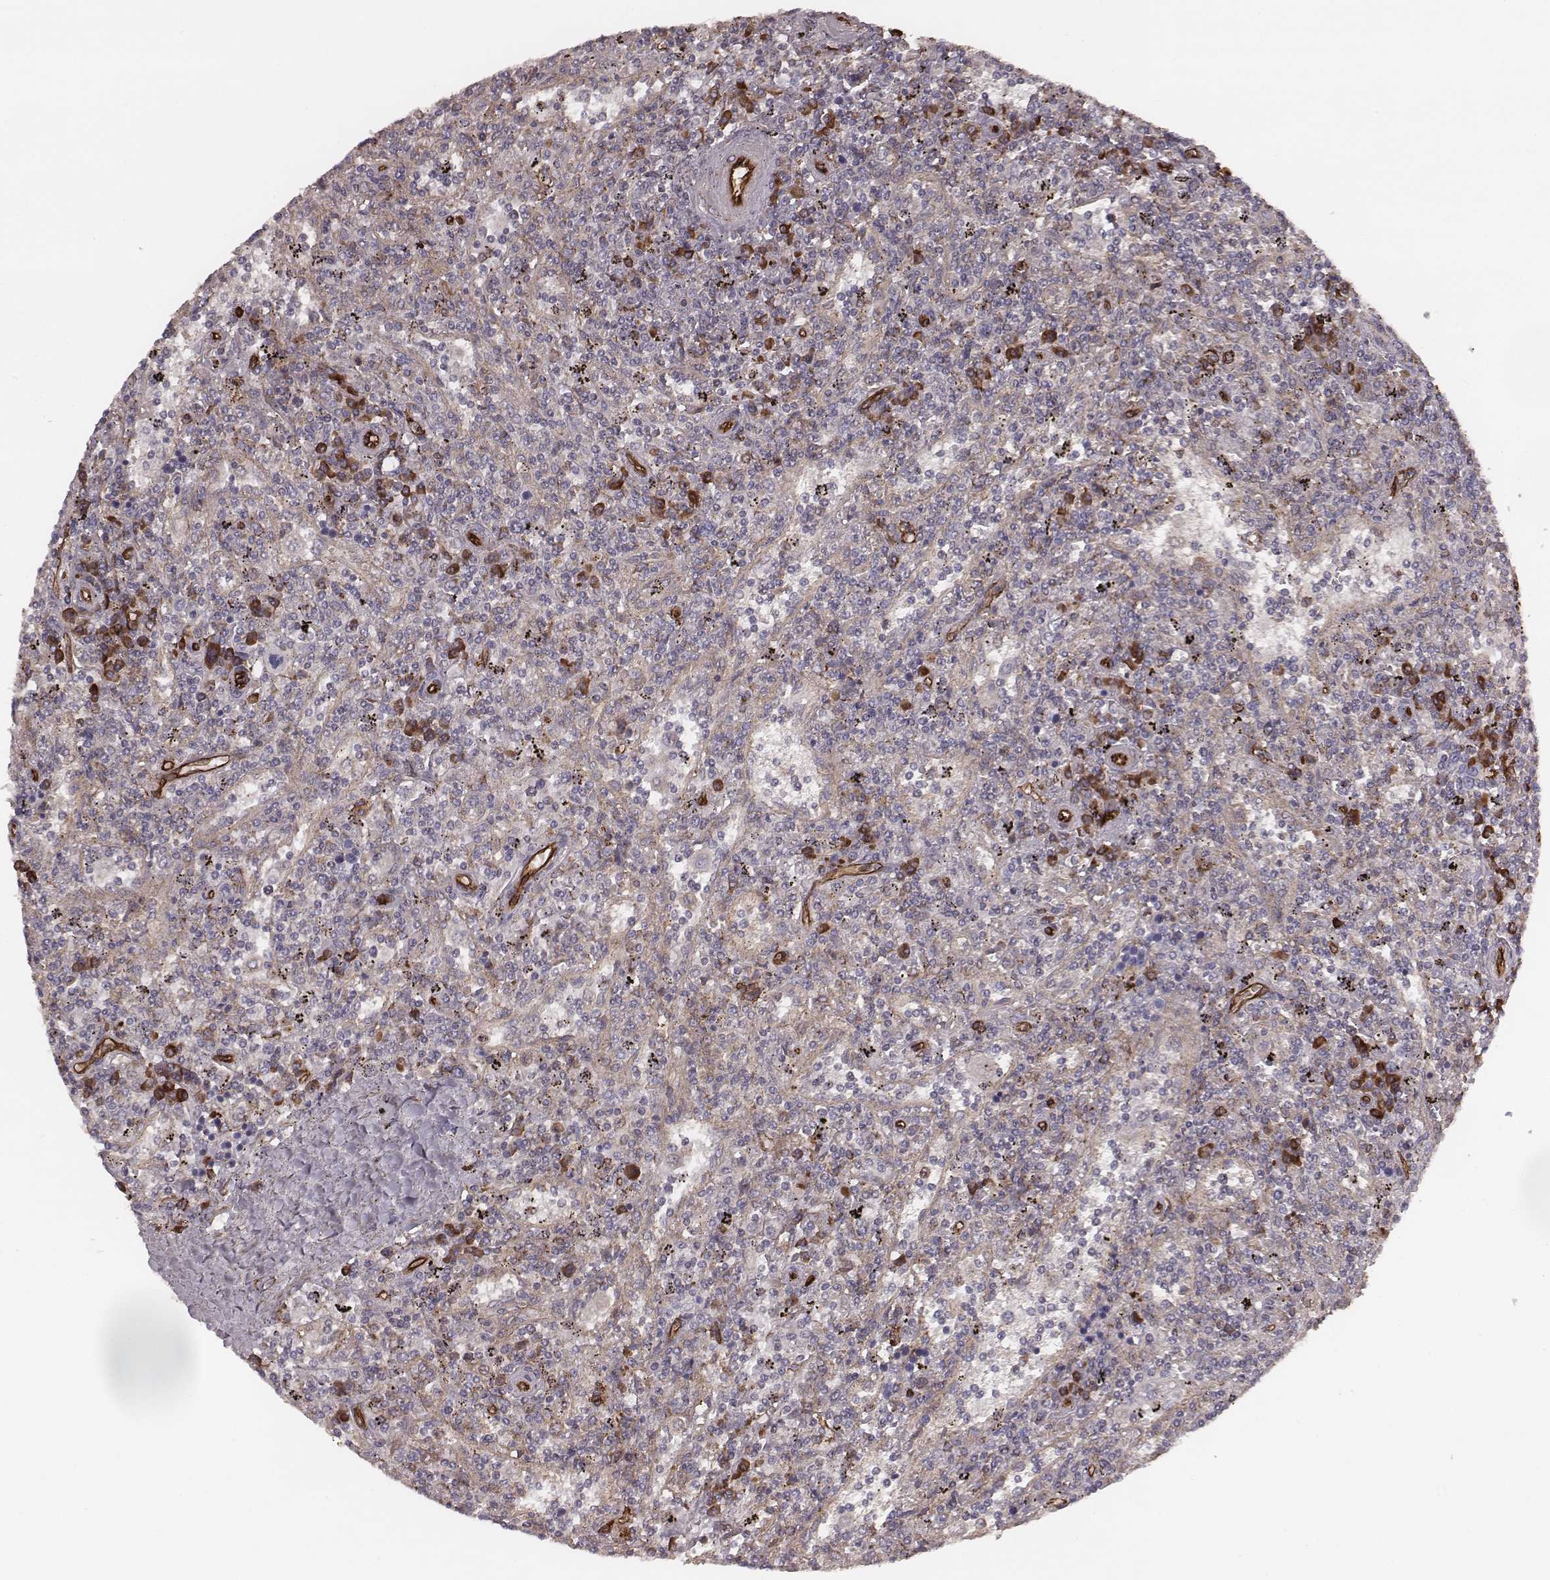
{"staining": {"intensity": "strong", "quantity": "<25%", "location": "cytoplasmic/membranous"}, "tissue": "lymphoma", "cell_type": "Tumor cells", "image_type": "cancer", "snomed": [{"axis": "morphology", "description": "Malignant lymphoma, non-Hodgkin's type, Low grade"}, {"axis": "topography", "description": "Spleen"}], "caption": "Low-grade malignant lymphoma, non-Hodgkin's type stained for a protein demonstrates strong cytoplasmic/membranous positivity in tumor cells. Nuclei are stained in blue.", "gene": "PALMD", "patient": {"sex": "male", "age": 62}}